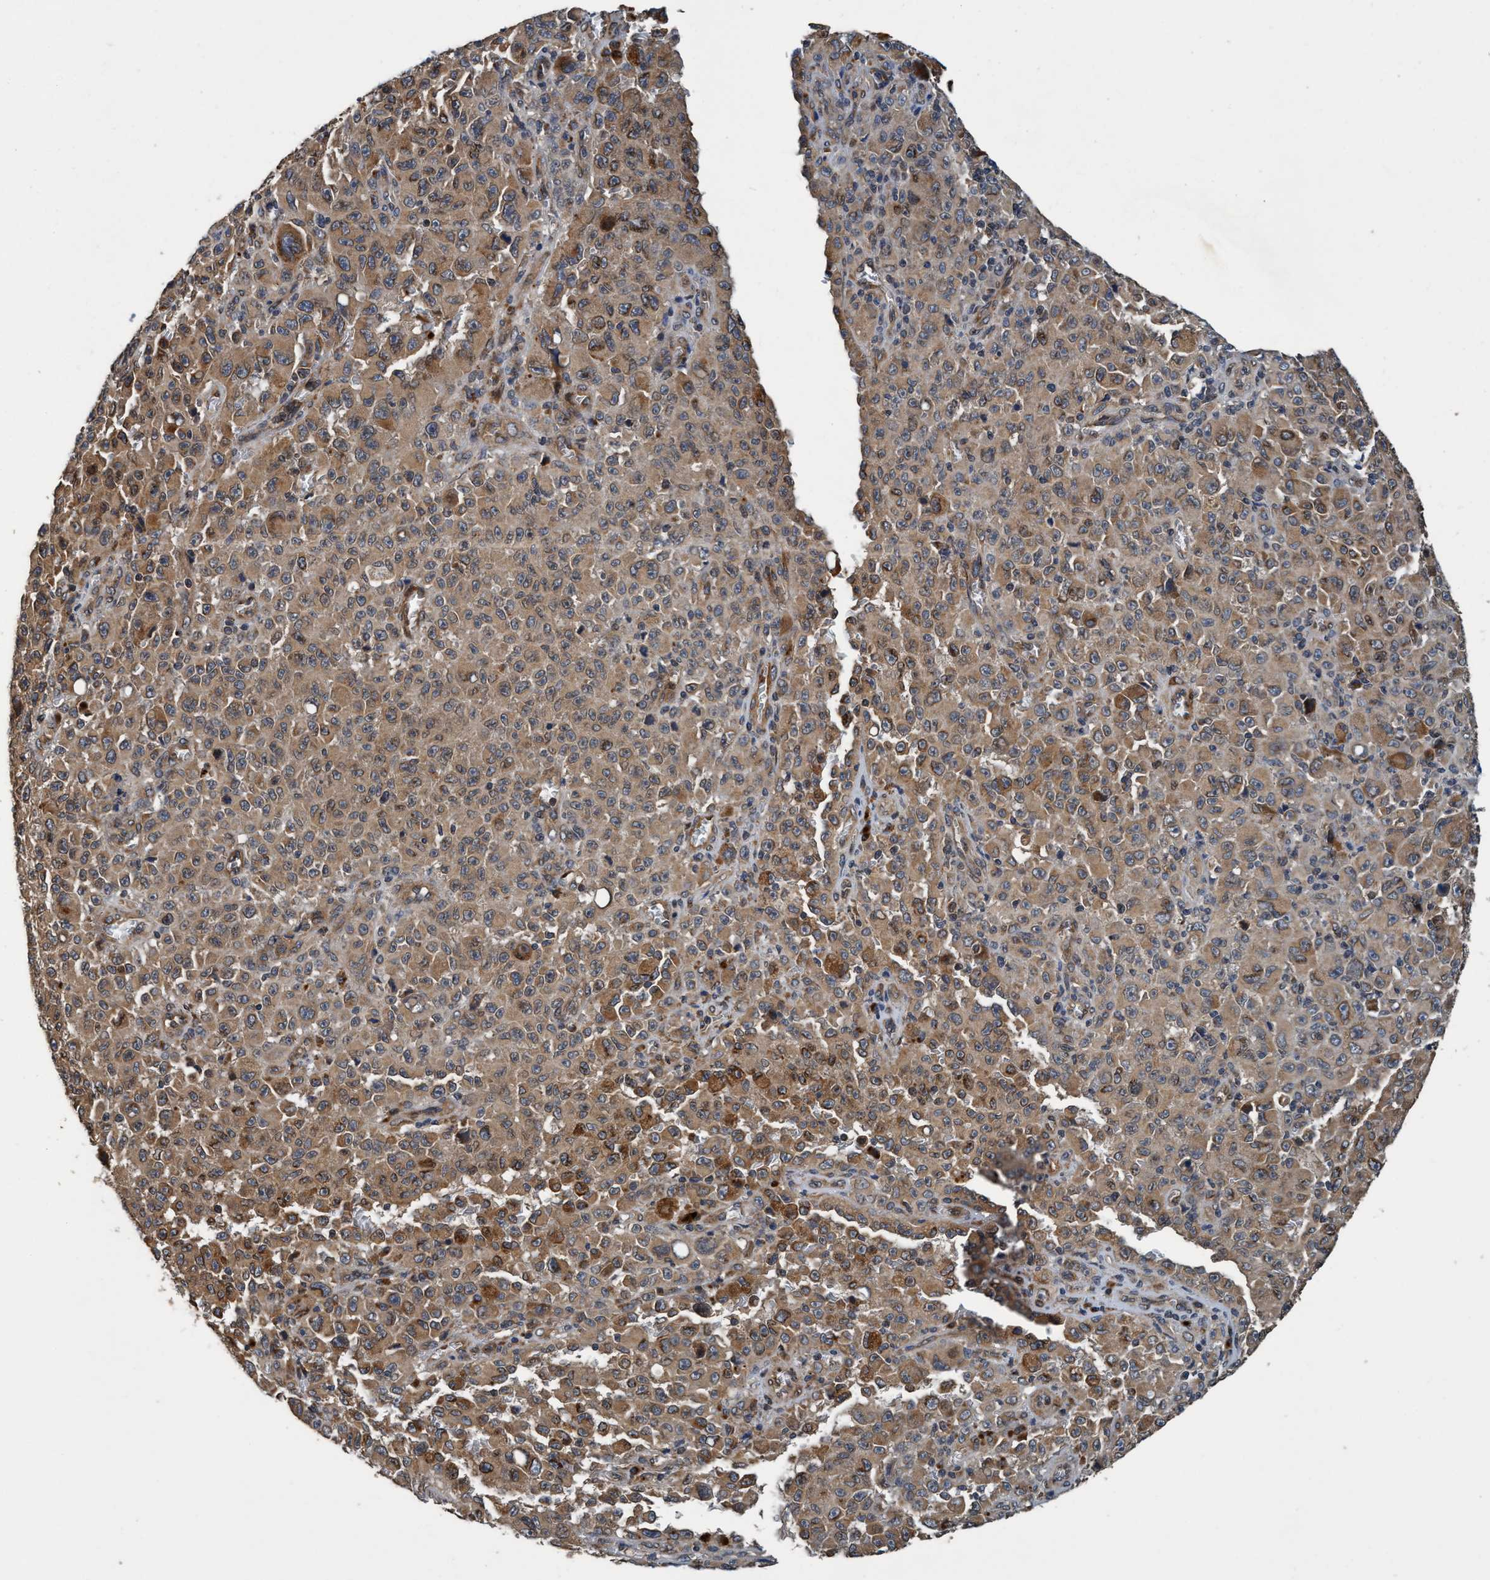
{"staining": {"intensity": "moderate", "quantity": ">75%", "location": "cytoplasmic/membranous"}, "tissue": "melanoma", "cell_type": "Tumor cells", "image_type": "cancer", "snomed": [{"axis": "morphology", "description": "Malignant melanoma, NOS"}, {"axis": "topography", "description": "Skin"}], "caption": "High-power microscopy captured an IHC image of melanoma, revealing moderate cytoplasmic/membranous positivity in approximately >75% of tumor cells. Nuclei are stained in blue.", "gene": "MACC1", "patient": {"sex": "female", "age": 82}}